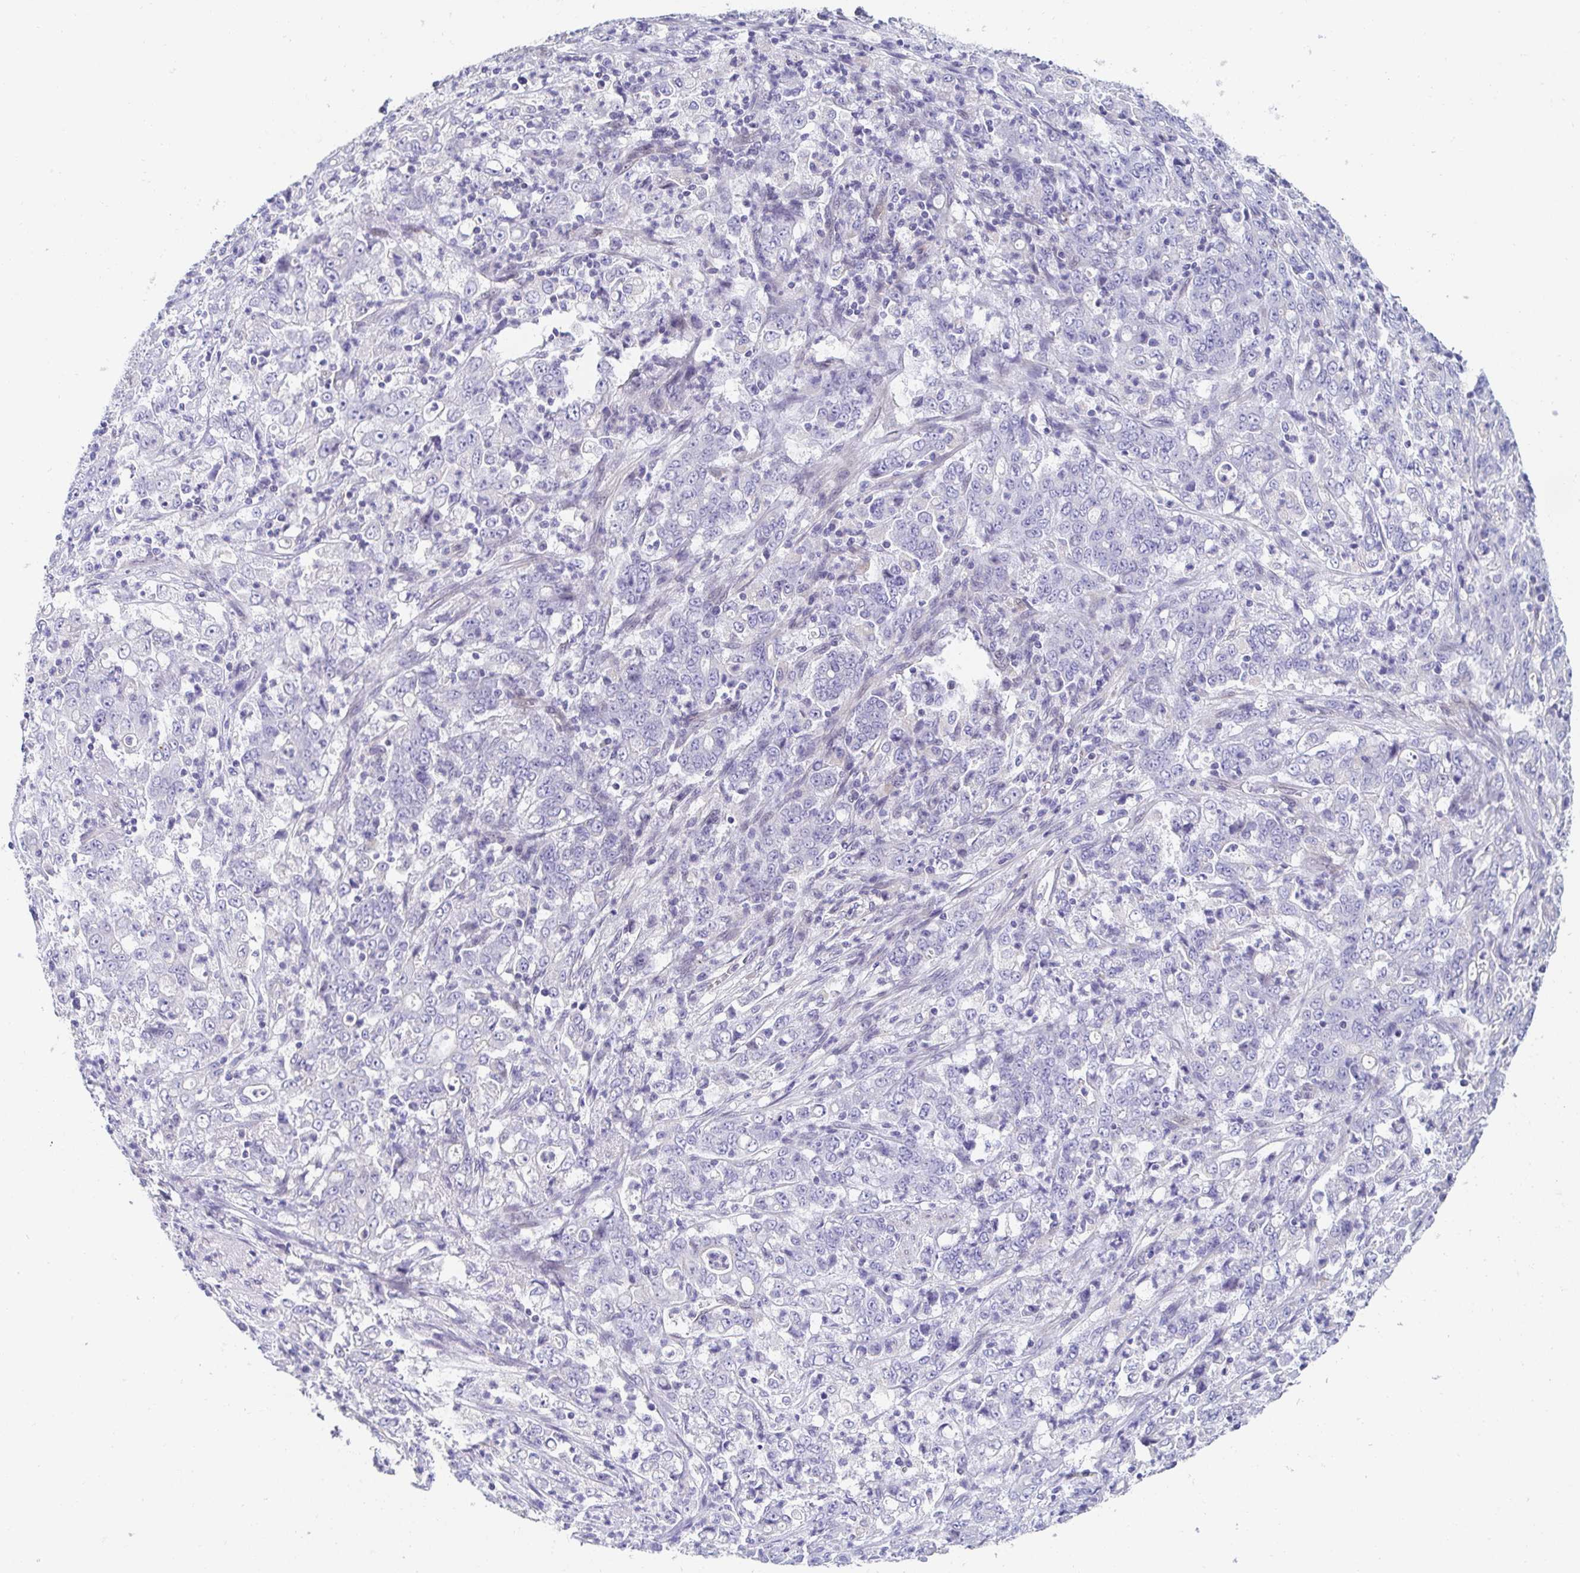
{"staining": {"intensity": "negative", "quantity": "none", "location": "none"}, "tissue": "stomach cancer", "cell_type": "Tumor cells", "image_type": "cancer", "snomed": [{"axis": "morphology", "description": "Adenocarcinoma, NOS"}, {"axis": "topography", "description": "Stomach, lower"}], "caption": "This histopathology image is of stomach cancer stained with immunohistochemistry to label a protein in brown with the nuclei are counter-stained blue. There is no staining in tumor cells.", "gene": "AKAP14", "patient": {"sex": "female", "age": 71}}